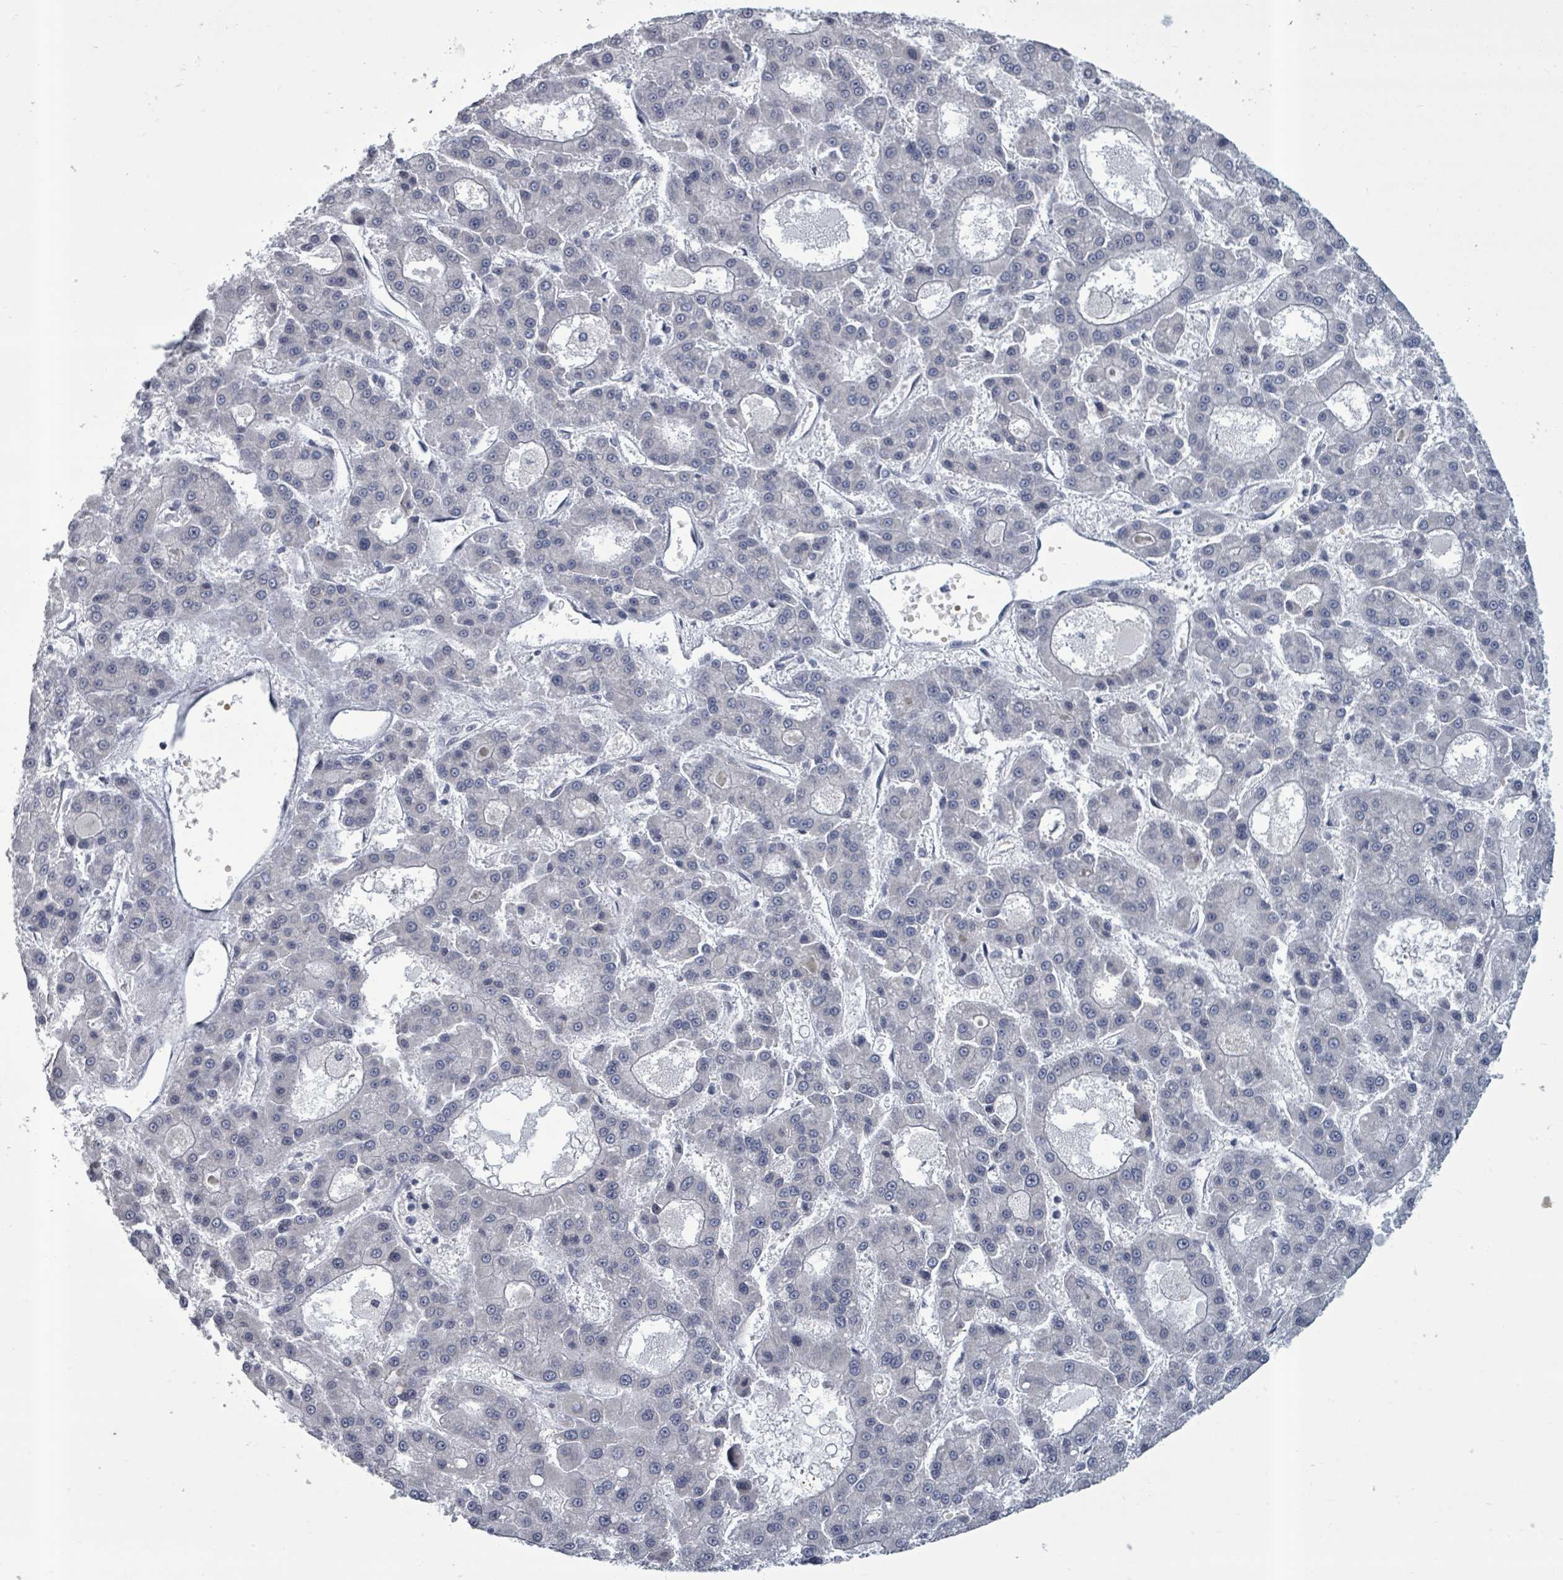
{"staining": {"intensity": "negative", "quantity": "none", "location": "none"}, "tissue": "liver cancer", "cell_type": "Tumor cells", "image_type": "cancer", "snomed": [{"axis": "morphology", "description": "Carcinoma, Hepatocellular, NOS"}, {"axis": "topography", "description": "Liver"}], "caption": "IHC of liver cancer (hepatocellular carcinoma) shows no positivity in tumor cells. The staining was performed using DAB (3,3'-diaminobenzidine) to visualize the protein expression in brown, while the nuclei were stained in blue with hematoxylin (Magnification: 20x).", "gene": "PTPN20", "patient": {"sex": "male", "age": 70}}